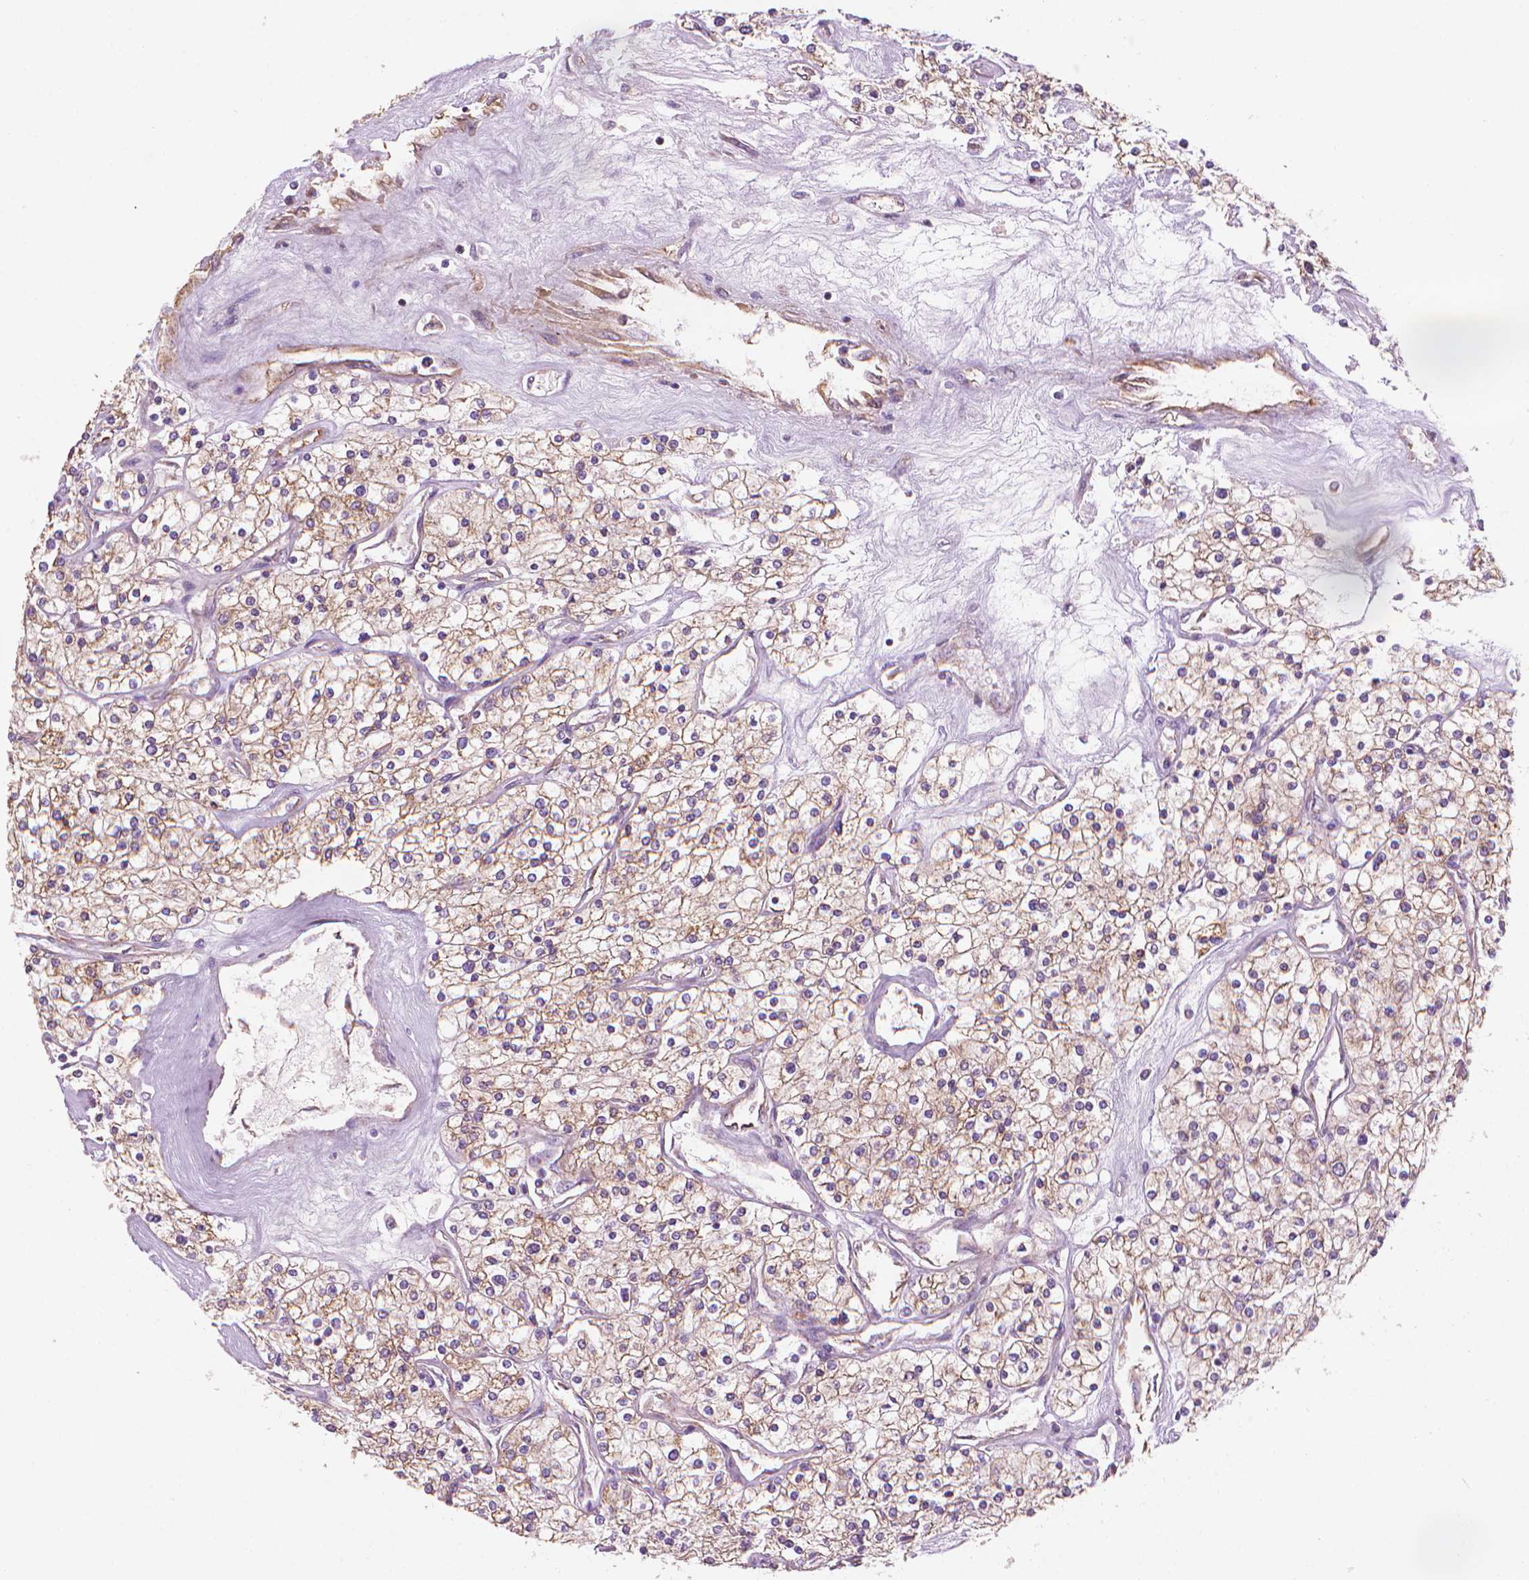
{"staining": {"intensity": "moderate", "quantity": ">75%", "location": "cytoplasmic/membranous"}, "tissue": "renal cancer", "cell_type": "Tumor cells", "image_type": "cancer", "snomed": [{"axis": "morphology", "description": "Adenocarcinoma, NOS"}, {"axis": "topography", "description": "Kidney"}], "caption": "Tumor cells display moderate cytoplasmic/membranous expression in approximately >75% of cells in renal cancer (adenocarcinoma).", "gene": "TTC29", "patient": {"sex": "male", "age": 80}}